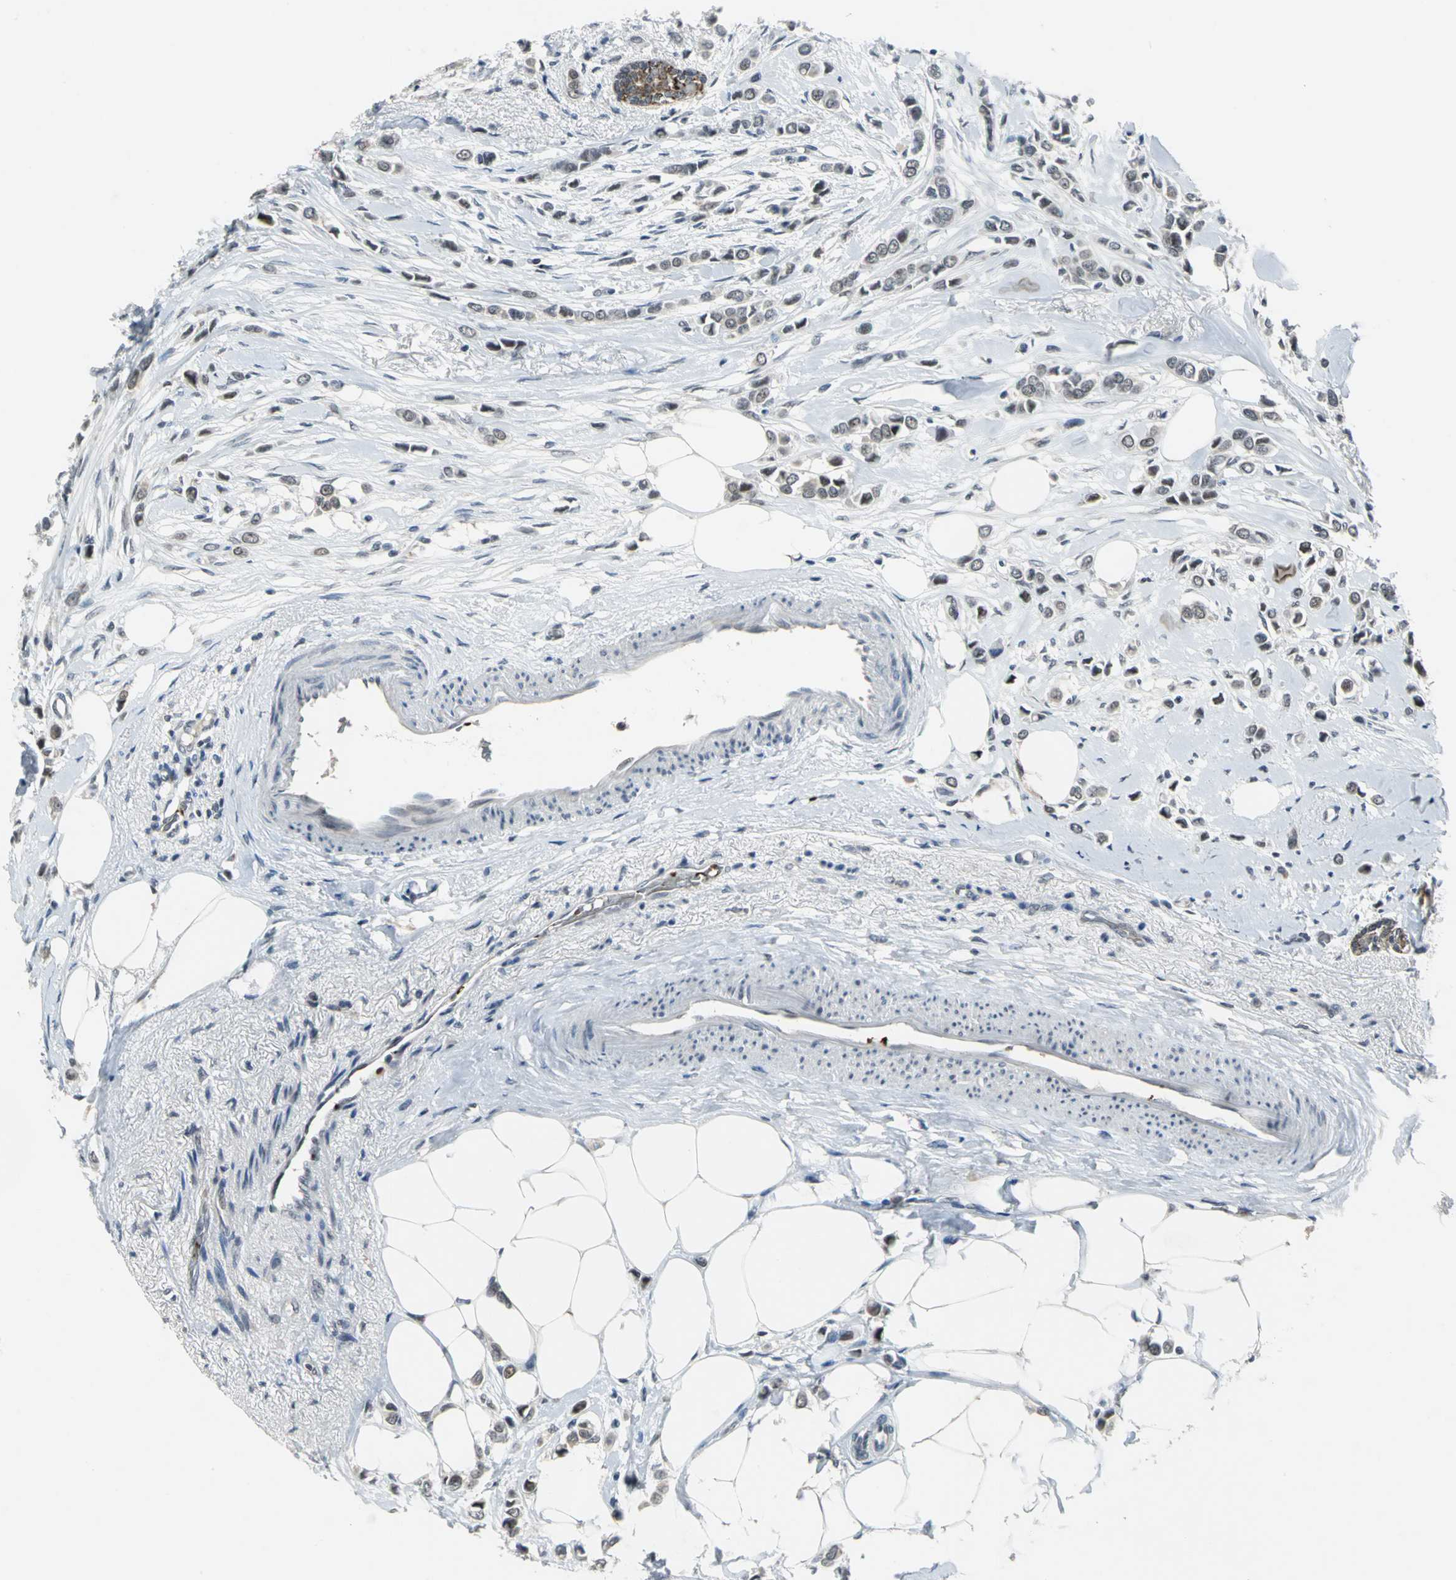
{"staining": {"intensity": "moderate", "quantity": ">75%", "location": "nuclear"}, "tissue": "breast cancer", "cell_type": "Tumor cells", "image_type": "cancer", "snomed": [{"axis": "morphology", "description": "Lobular carcinoma"}, {"axis": "topography", "description": "Breast"}], "caption": "An image of human lobular carcinoma (breast) stained for a protein reveals moderate nuclear brown staining in tumor cells. The staining was performed using DAB, with brown indicating positive protein expression. Nuclei are stained blue with hematoxylin.", "gene": "GLI3", "patient": {"sex": "female", "age": 51}}